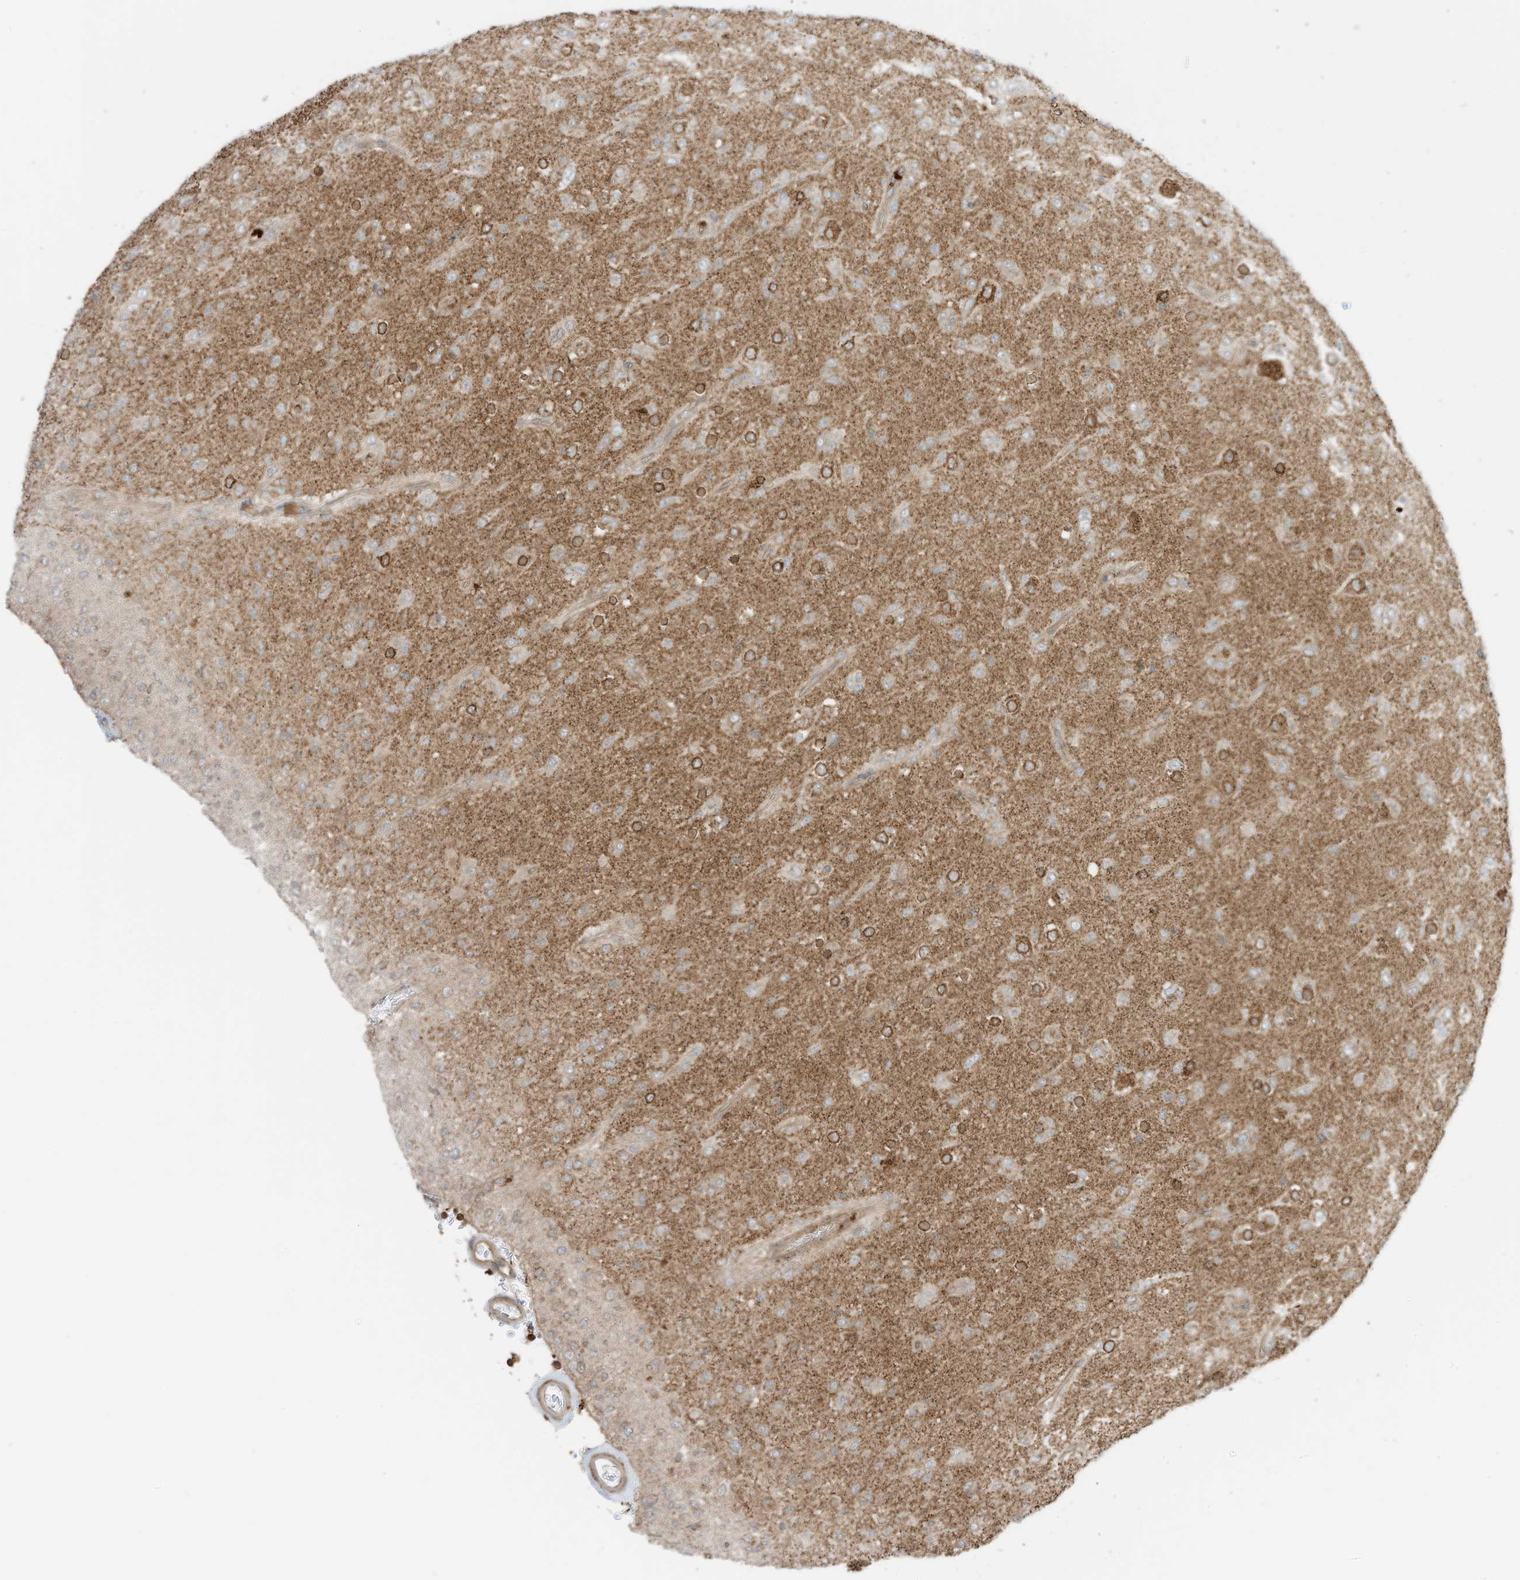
{"staining": {"intensity": "moderate", "quantity": "<25%", "location": "cytoplasmic/membranous"}, "tissue": "glioma", "cell_type": "Tumor cells", "image_type": "cancer", "snomed": [{"axis": "morphology", "description": "Glioma, malignant, Low grade"}, {"axis": "topography", "description": "Brain"}], "caption": "Immunohistochemistry (IHC) of human glioma shows low levels of moderate cytoplasmic/membranous expression in approximately <25% of tumor cells.", "gene": "SLC25A12", "patient": {"sex": "male", "age": 65}}